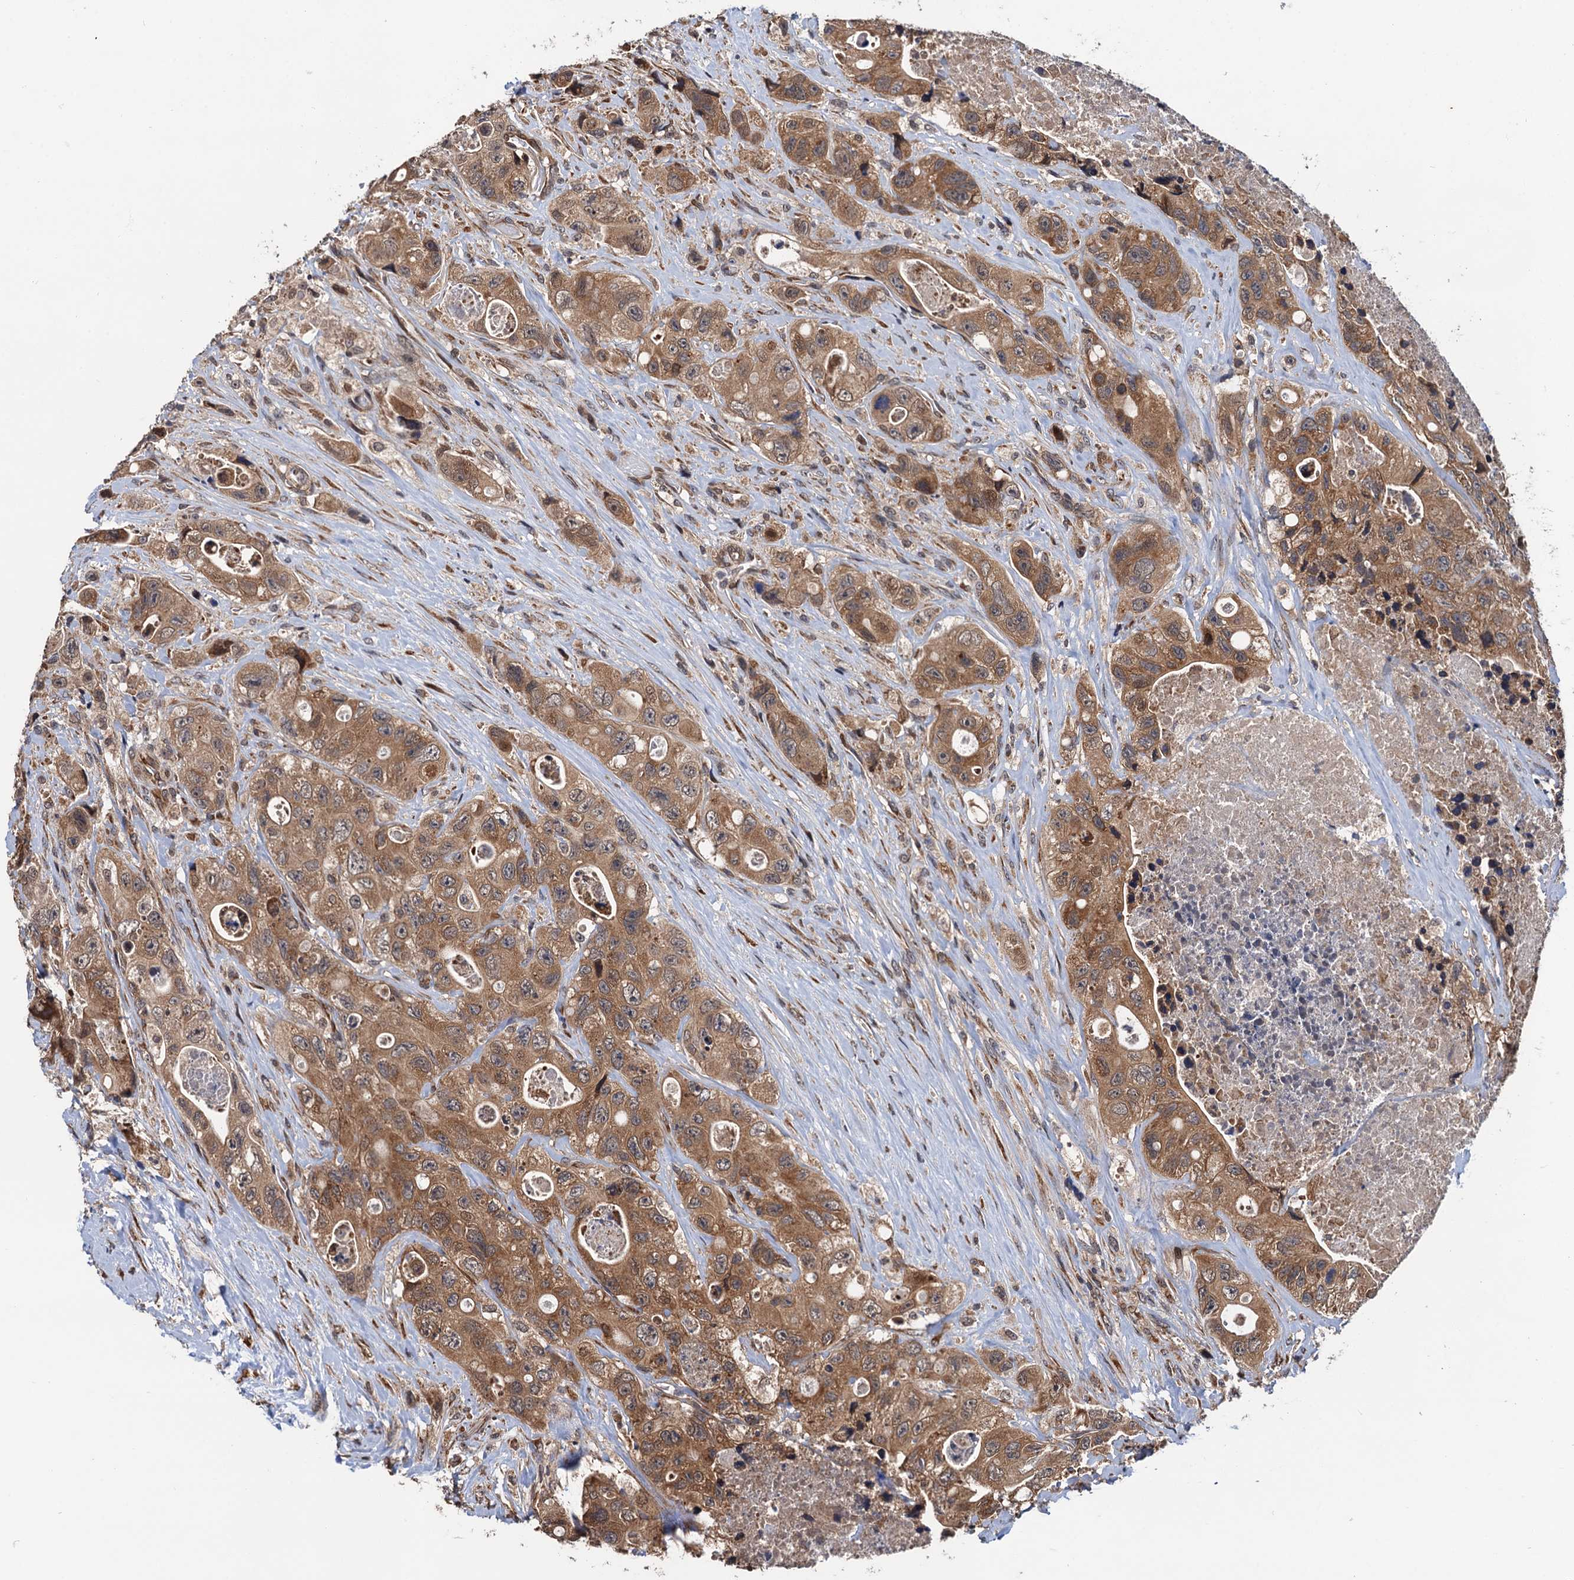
{"staining": {"intensity": "moderate", "quantity": ">75%", "location": "cytoplasmic/membranous"}, "tissue": "colorectal cancer", "cell_type": "Tumor cells", "image_type": "cancer", "snomed": [{"axis": "morphology", "description": "Adenocarcinoma, NOS"}, {"axis": "topography", "description": "Colon"}], "caption": "IHC of colorectal cancer displays medium levels of moderate cytoplasmic/membranous expression in about >75% of tumor cells.", "gene": "NAA16", "patient": {"sex": "female", "age": 46}}